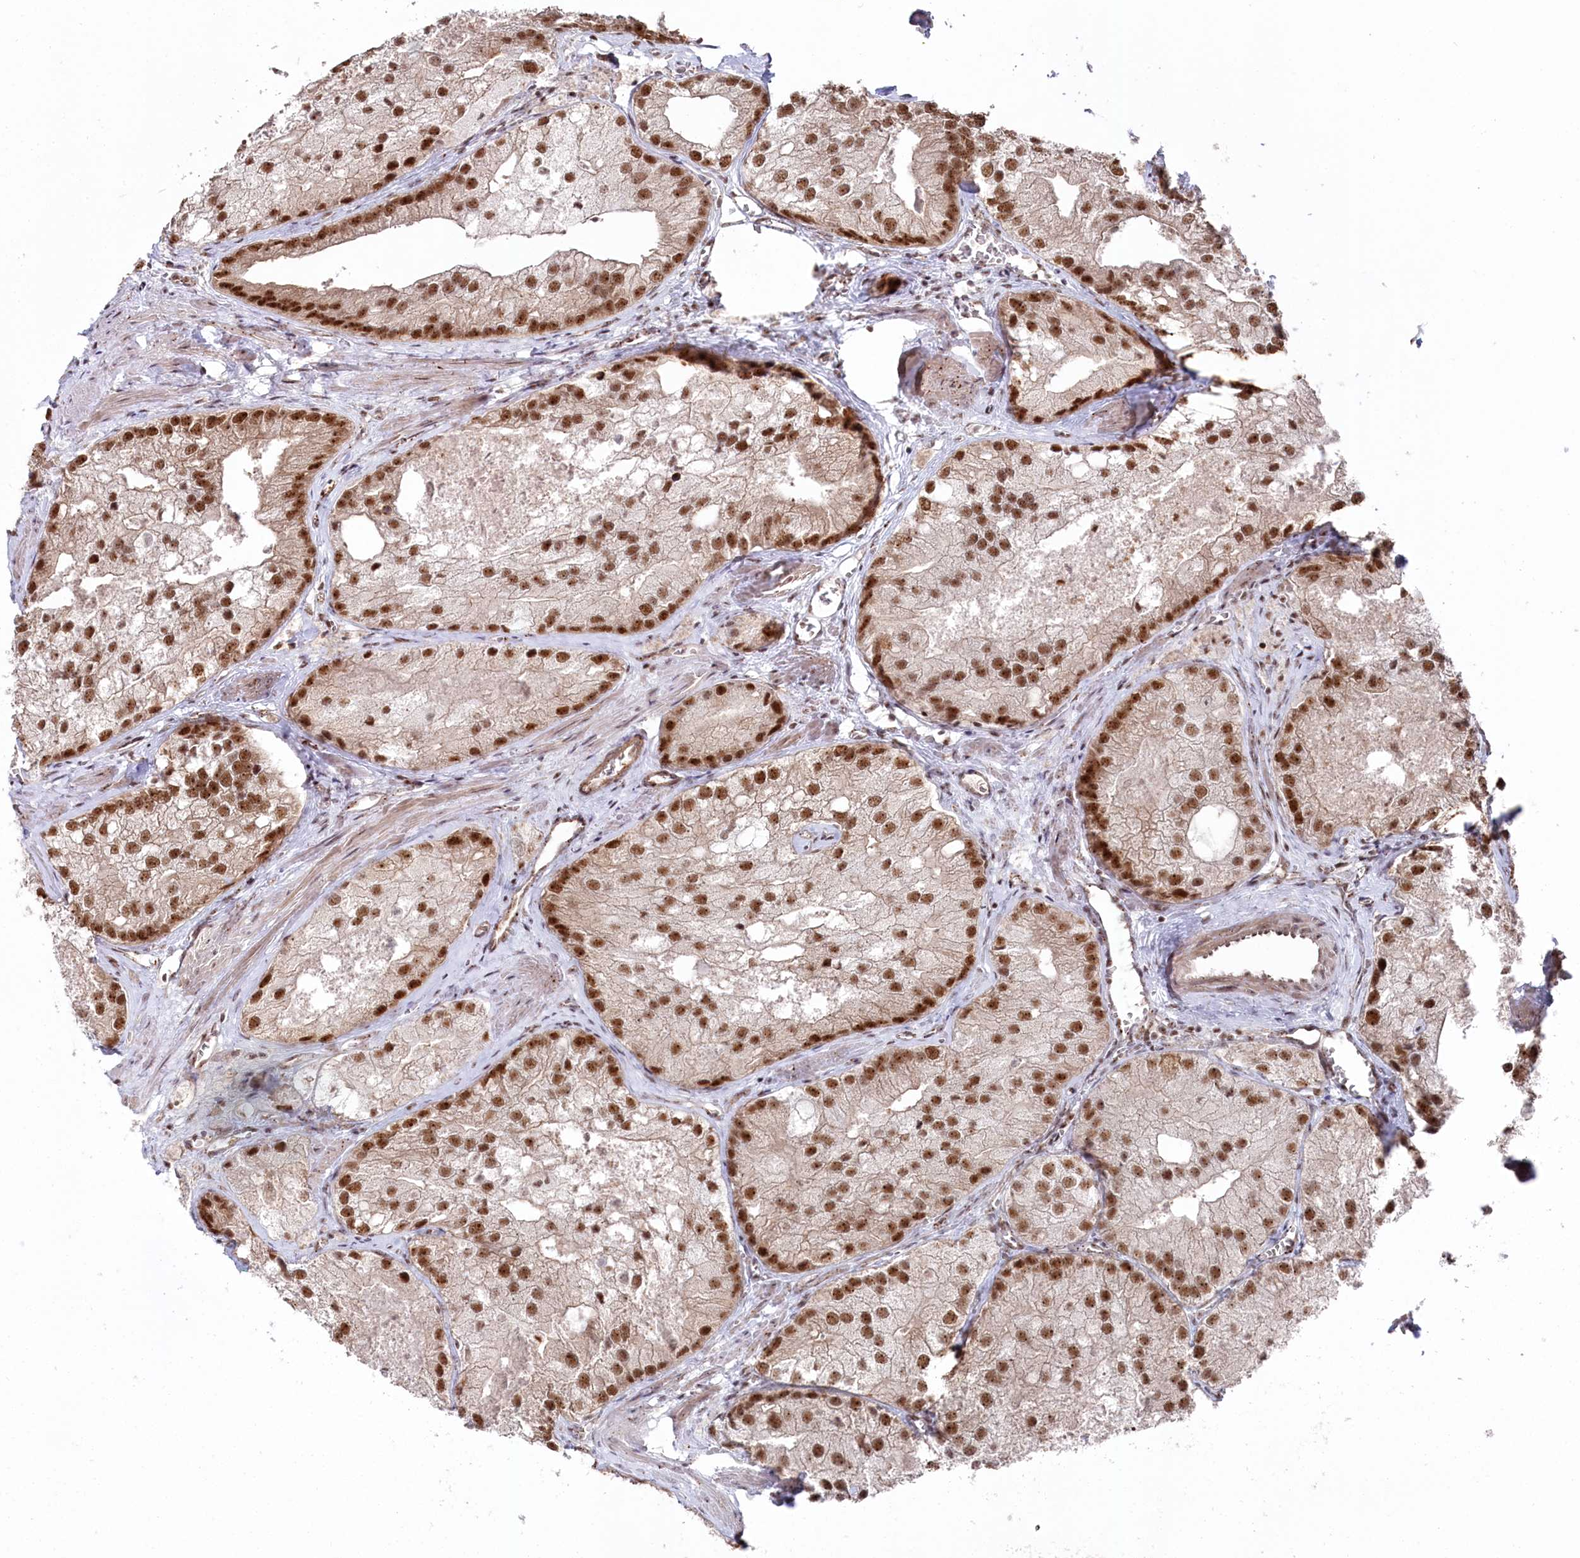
{"staining": {"intensity": "moderate", "quantity": ">75%", "location": "nuclear"}, "tissue": "prostate cancer", "cell_type": "Tumor cells", "image_type": "cancer", "snomed": [{"axis": "morphology", "description": "Adenocarcinoma, Low grade"}, {"axis": "topography", "description": "Prostate"}], "caption": "Moderate nuclear protein positivity is appreciated in about >75% of tumor cells in prostate low-grade adenocarcinoma.", "gene": "POLR2H", "patient": {"sex": "male", "age": 69}}